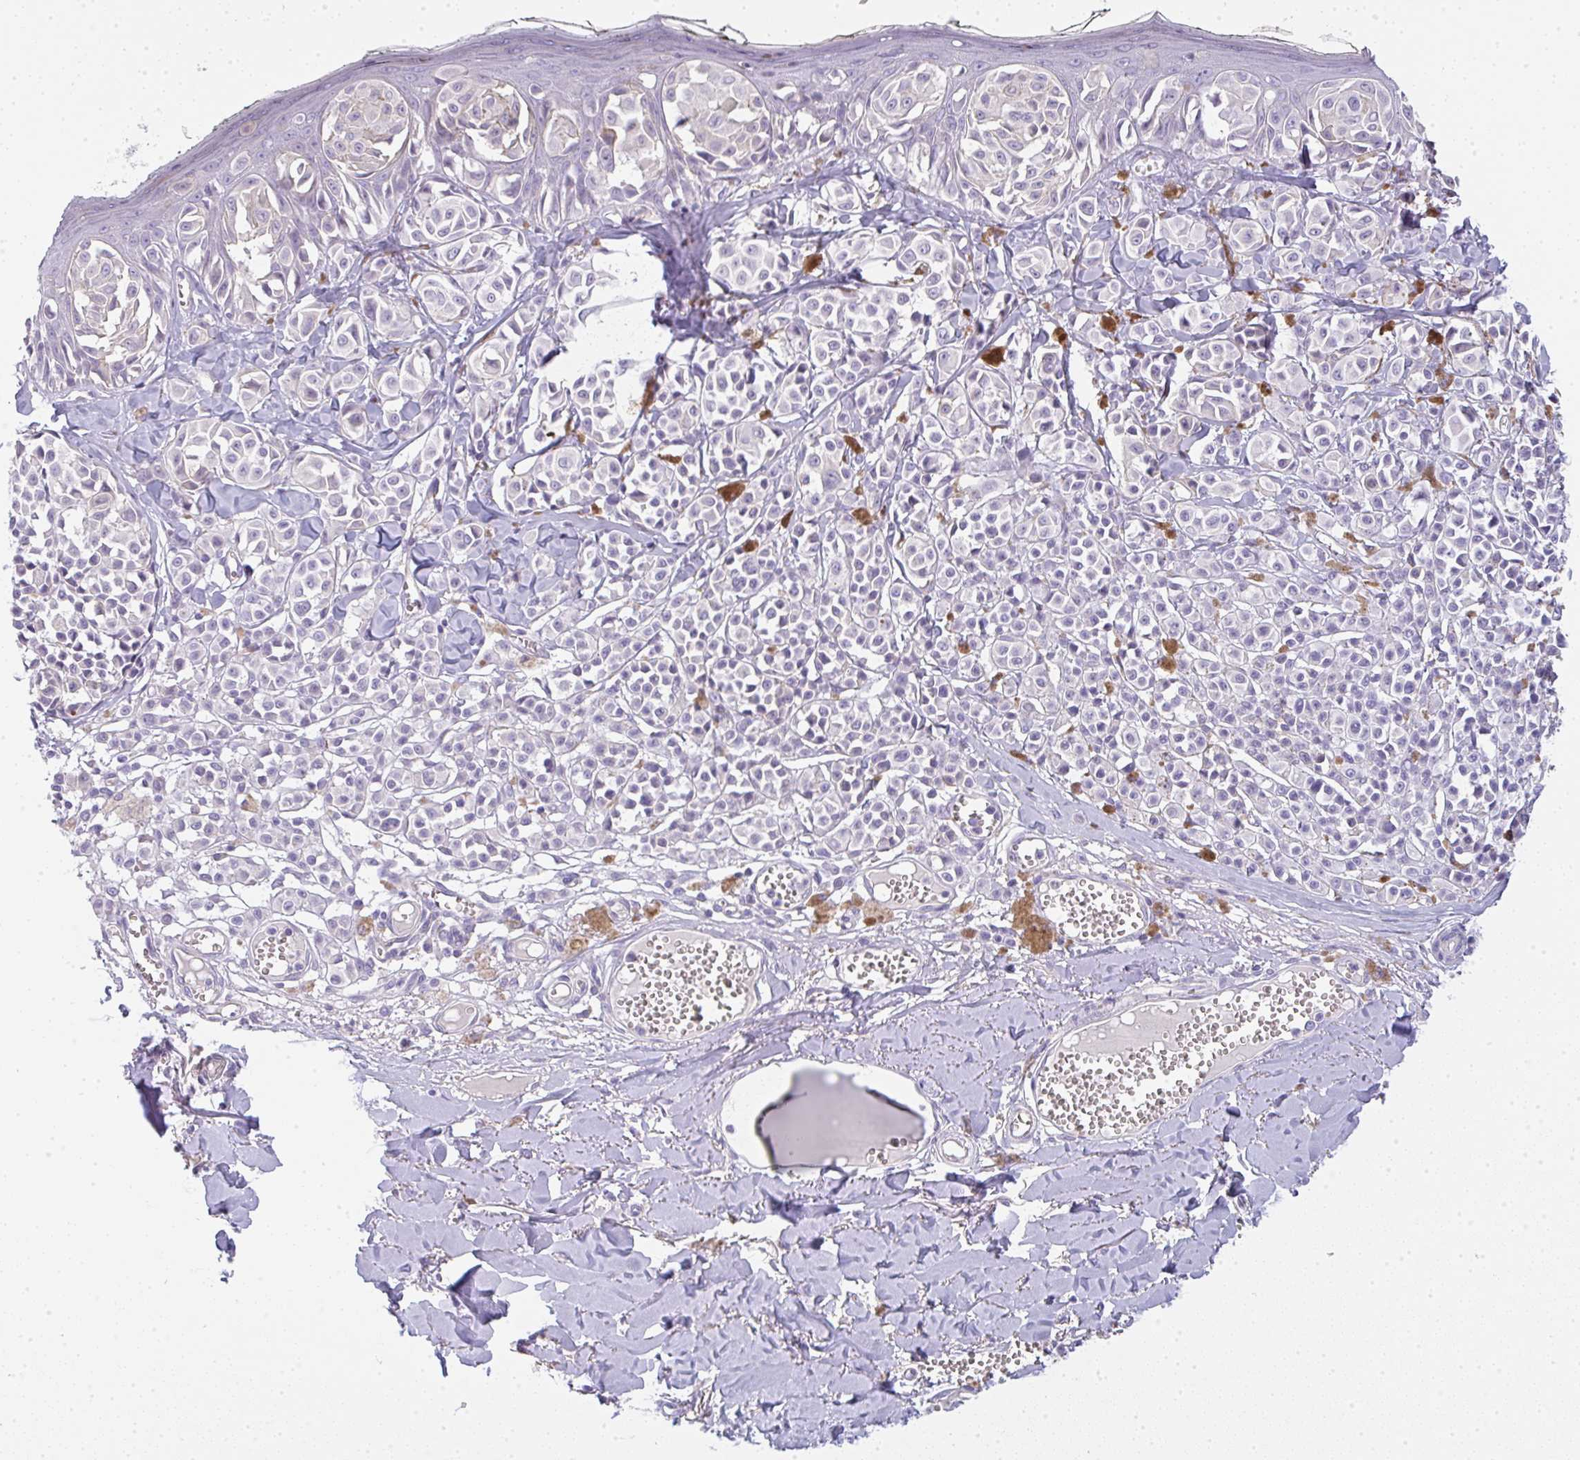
{"staining": {"intensity": "negative", "quantity": "none", "location": "none"}, "tissue": "melanoma", "cell_type": "Tumor cells", "image_type": "cancer", "snomed": [{"axis": "morphology", "description": "Malignant melanoma, NOS"}, {"axis": "topography", "description": "Skin"}], "caption": "Tumor cells show no significant expression in melanoma. (DAB immunohistochemistry visualized using brightfield microscopy, high magnification).", "gene": "LPAR4", "patient": {"sex": "female", "age": 43}}